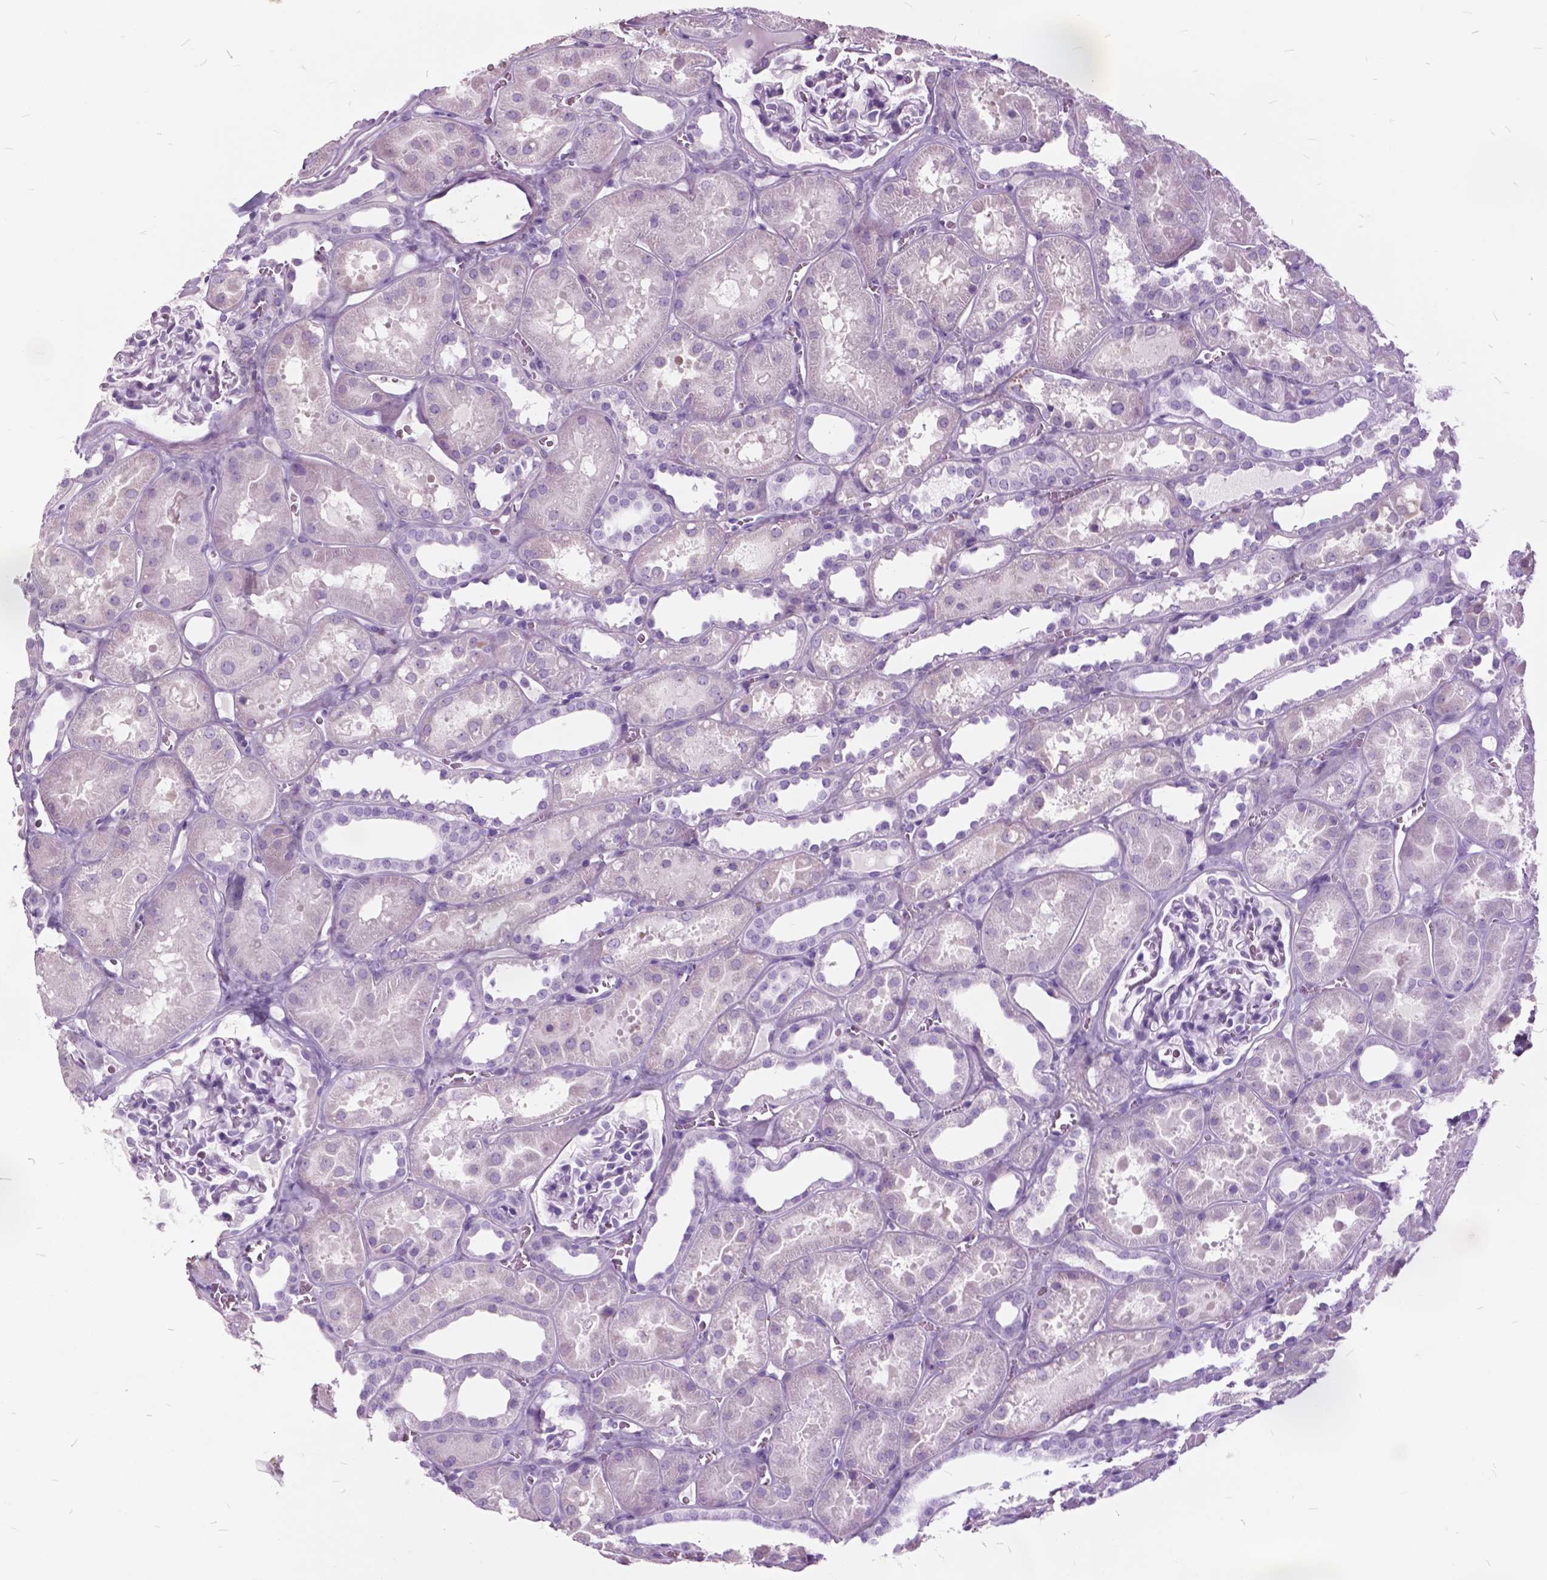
{"staining": {"intensity": "negative", "quantity": "none", "location": "none"}, "tissue": "kidney", "cell_type": "Cells in glomeruli", "image_type": "normal", "snomed": [{"axis": "morphology", "description": "Normal tissue, NOS"}, {"axis": "topography", "description": "Kidney"}], "caption": "High power microscopy image of an immunohistochemistry (IHC) image of benign kidney, revealing no significant positivity in cells in glomeruli.", "gene": "GDF9", "patient": {"sex": "female", "age": 41}}